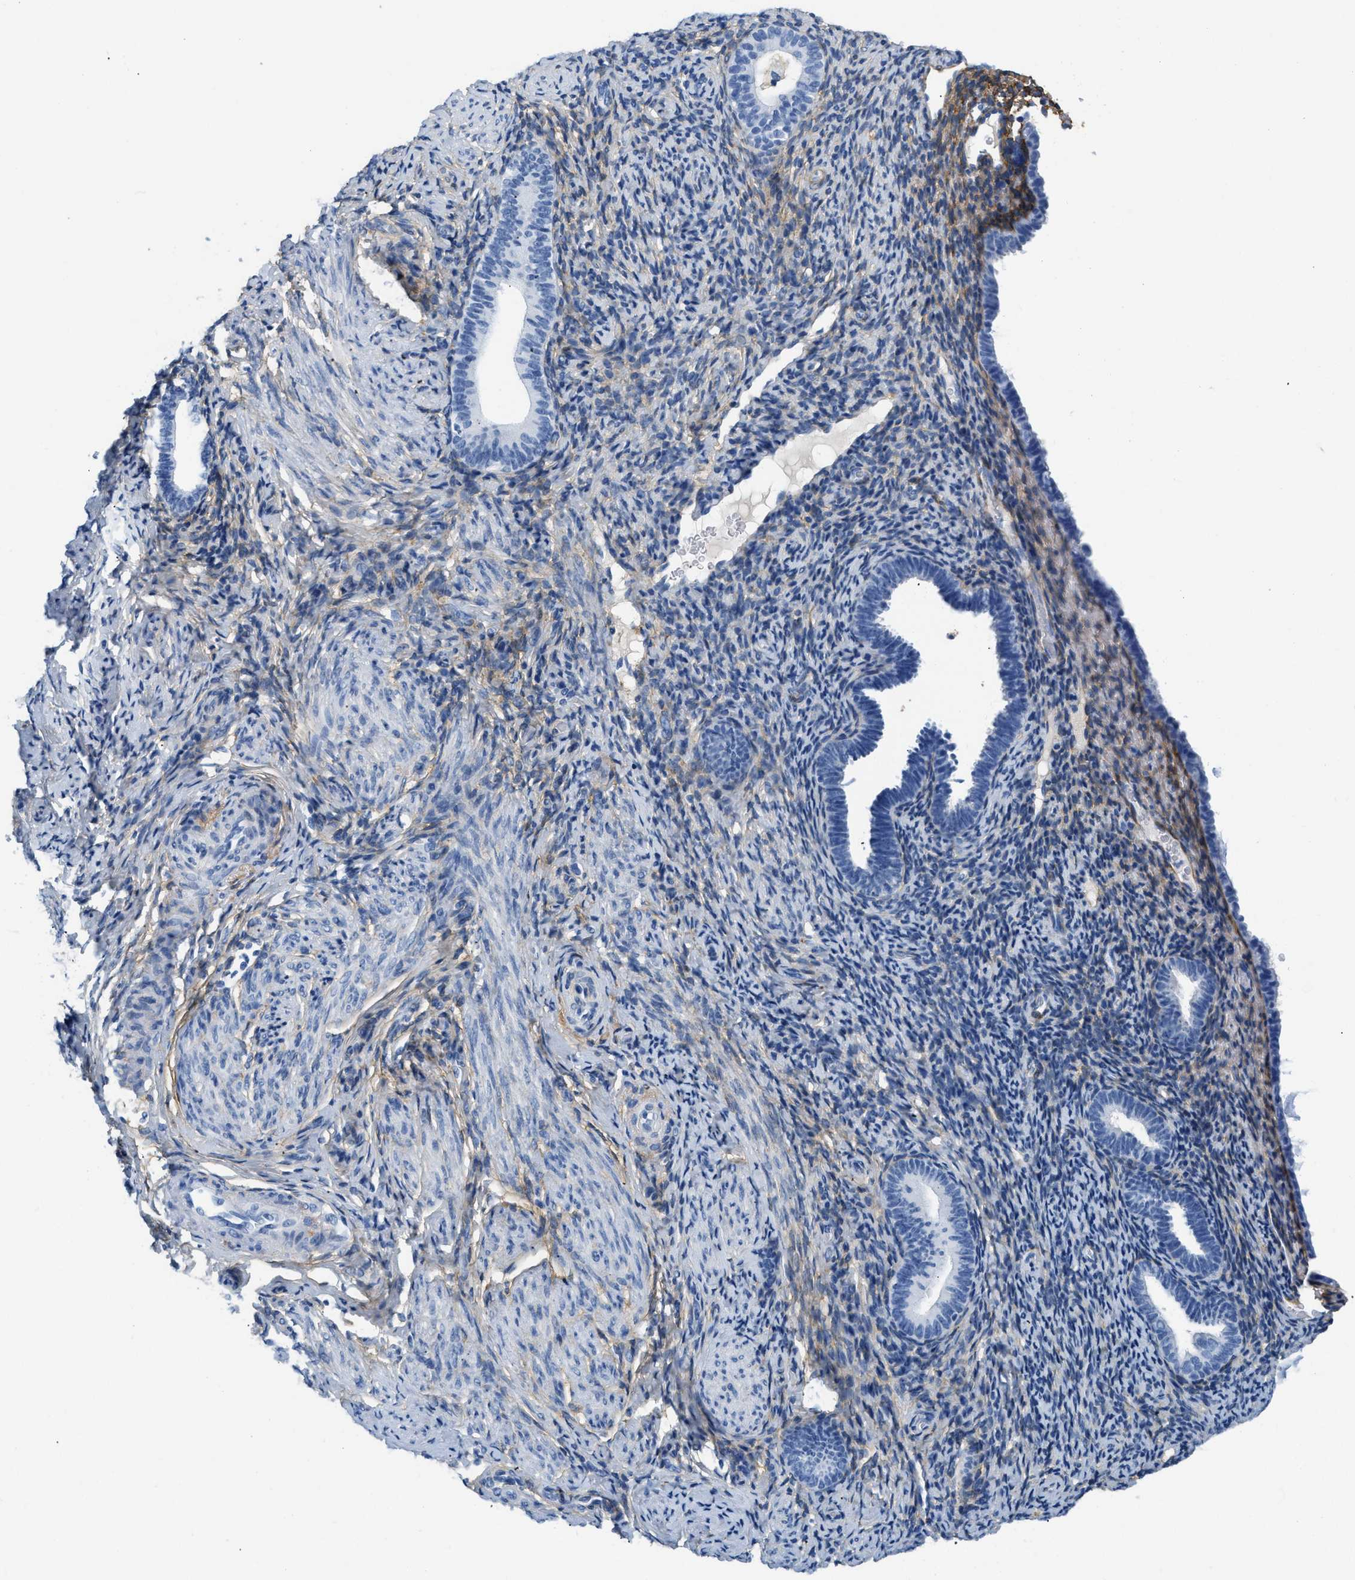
{"staining": {"intensity": "weak", "quantity": "<25%", "location": "cytoplasmic/membranous"}, "tissue": "endometrium", "cell_type": "Cells in endometrial stroma", "image_type": "normal", "snomed": [{"axis": "morphology", "description": "Normal tissue, NOS"}, {"axis": "topography", "description": "Endometrium"}], "caption": "An IHC histopathology image of normal endometrium is shown. There is no staining in cells in endometrial stroma of endometrium. The staining is performed using DAB brown chromogen with nuclei counter-stained in using hematoxylin.", "gene": "PDGFRB", "patient": {"sex": "female", "age": 51}}